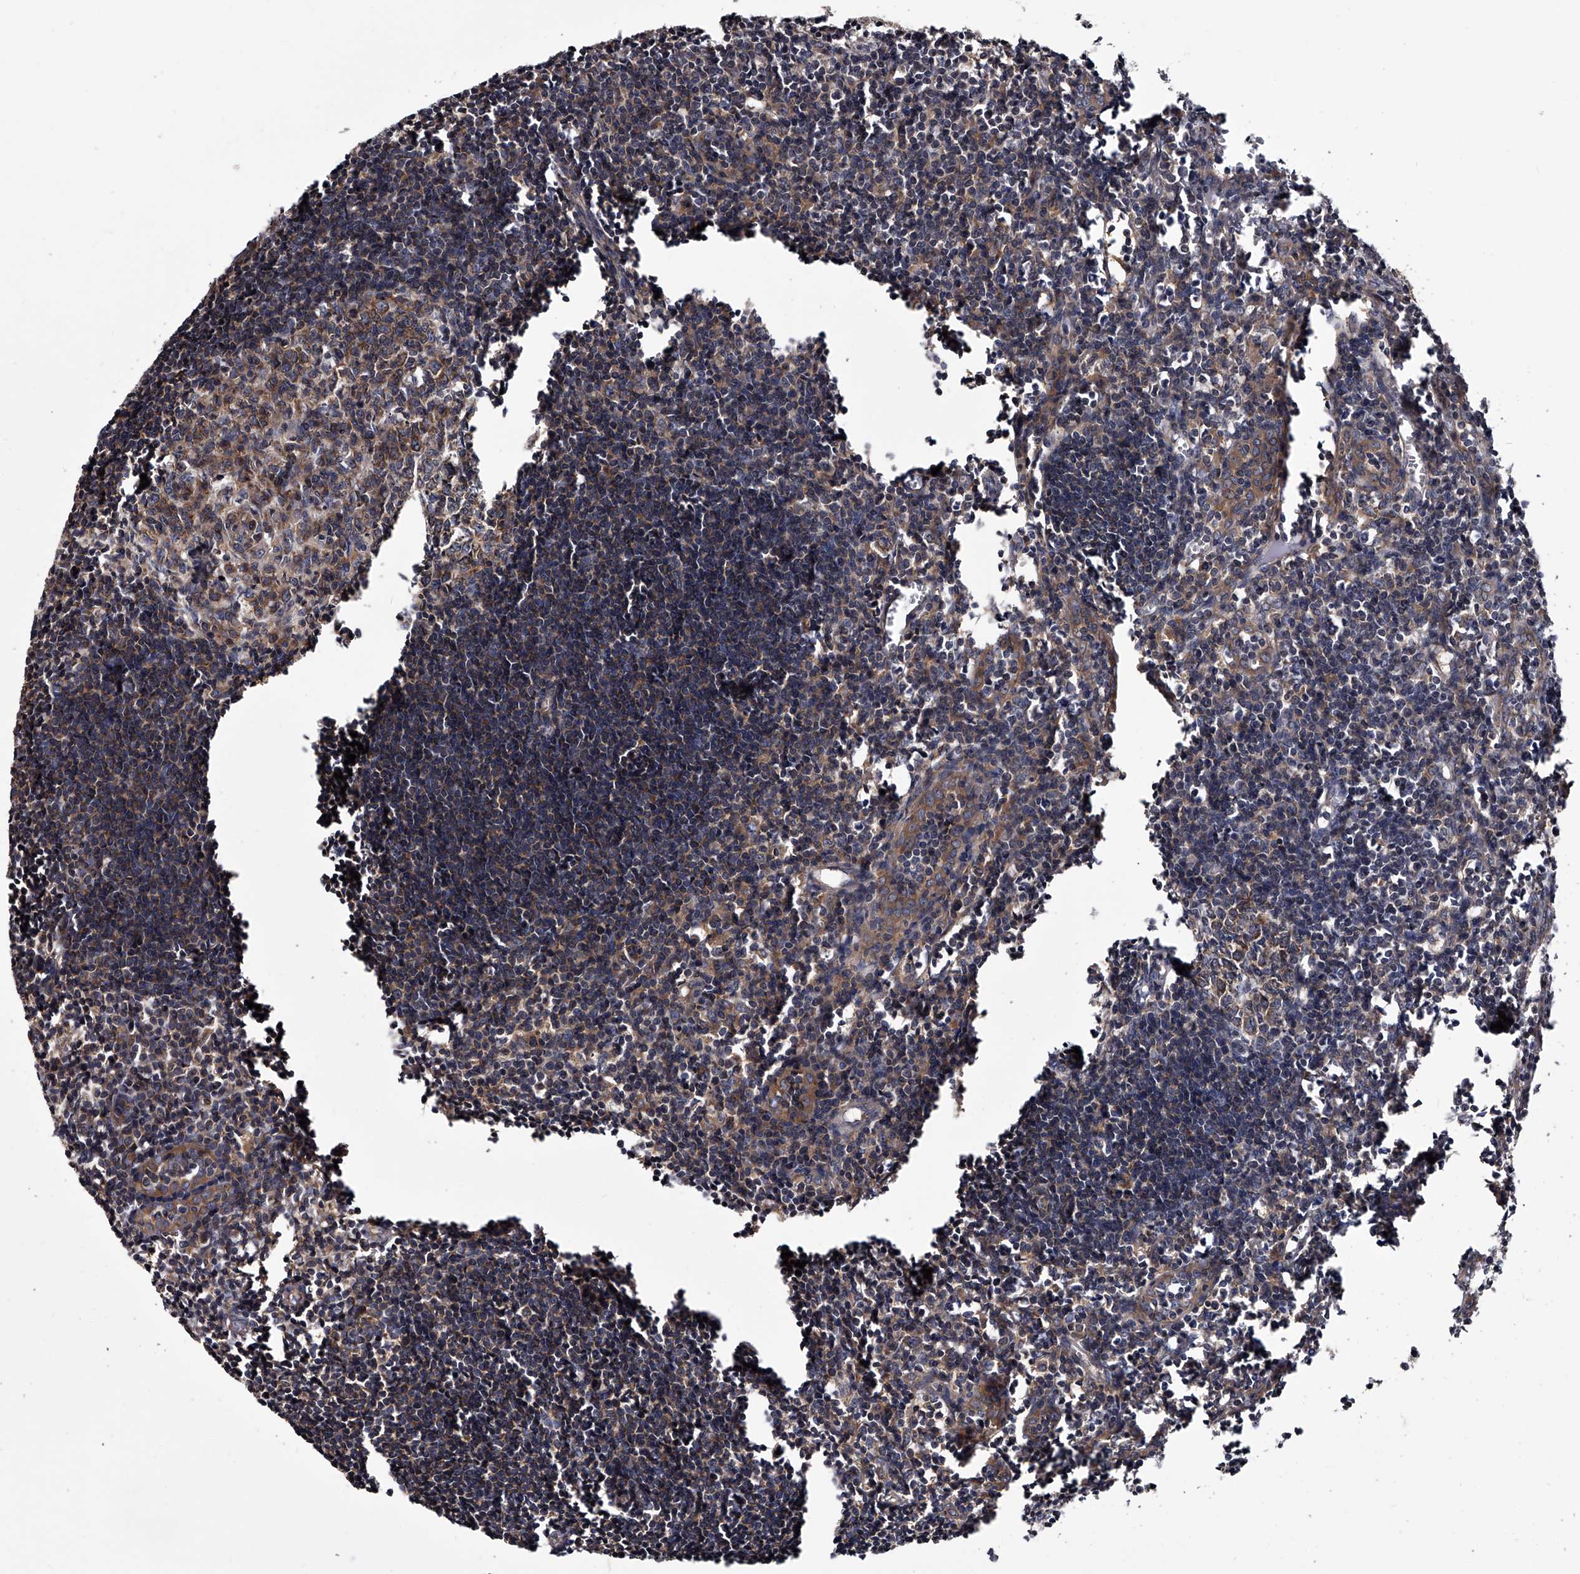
{"staining": {"intensity": "moderate", "quantity": "25%-75%", "location": "cytoplasmic/membranous"}, "tissue": "lymph node", "cell_type": "Germinal center cells", "image_type": "normal", "snomed": [{"axis": "morphology", "description": "Normal tissue, NOS"}, {"axis": "morphology", "description": "Malignant melanoma, Metastatic site"}, {"axis": "topography", "description": "Lymph node"}], "caption": "Lymph node stained for a protein (brown) displays moderate cytoplasmic/membranous positive staining in about 25%-75% of germinal center cells.", "gene": "GAPVD1", "patient": {"sex": "male", "age": 41}}